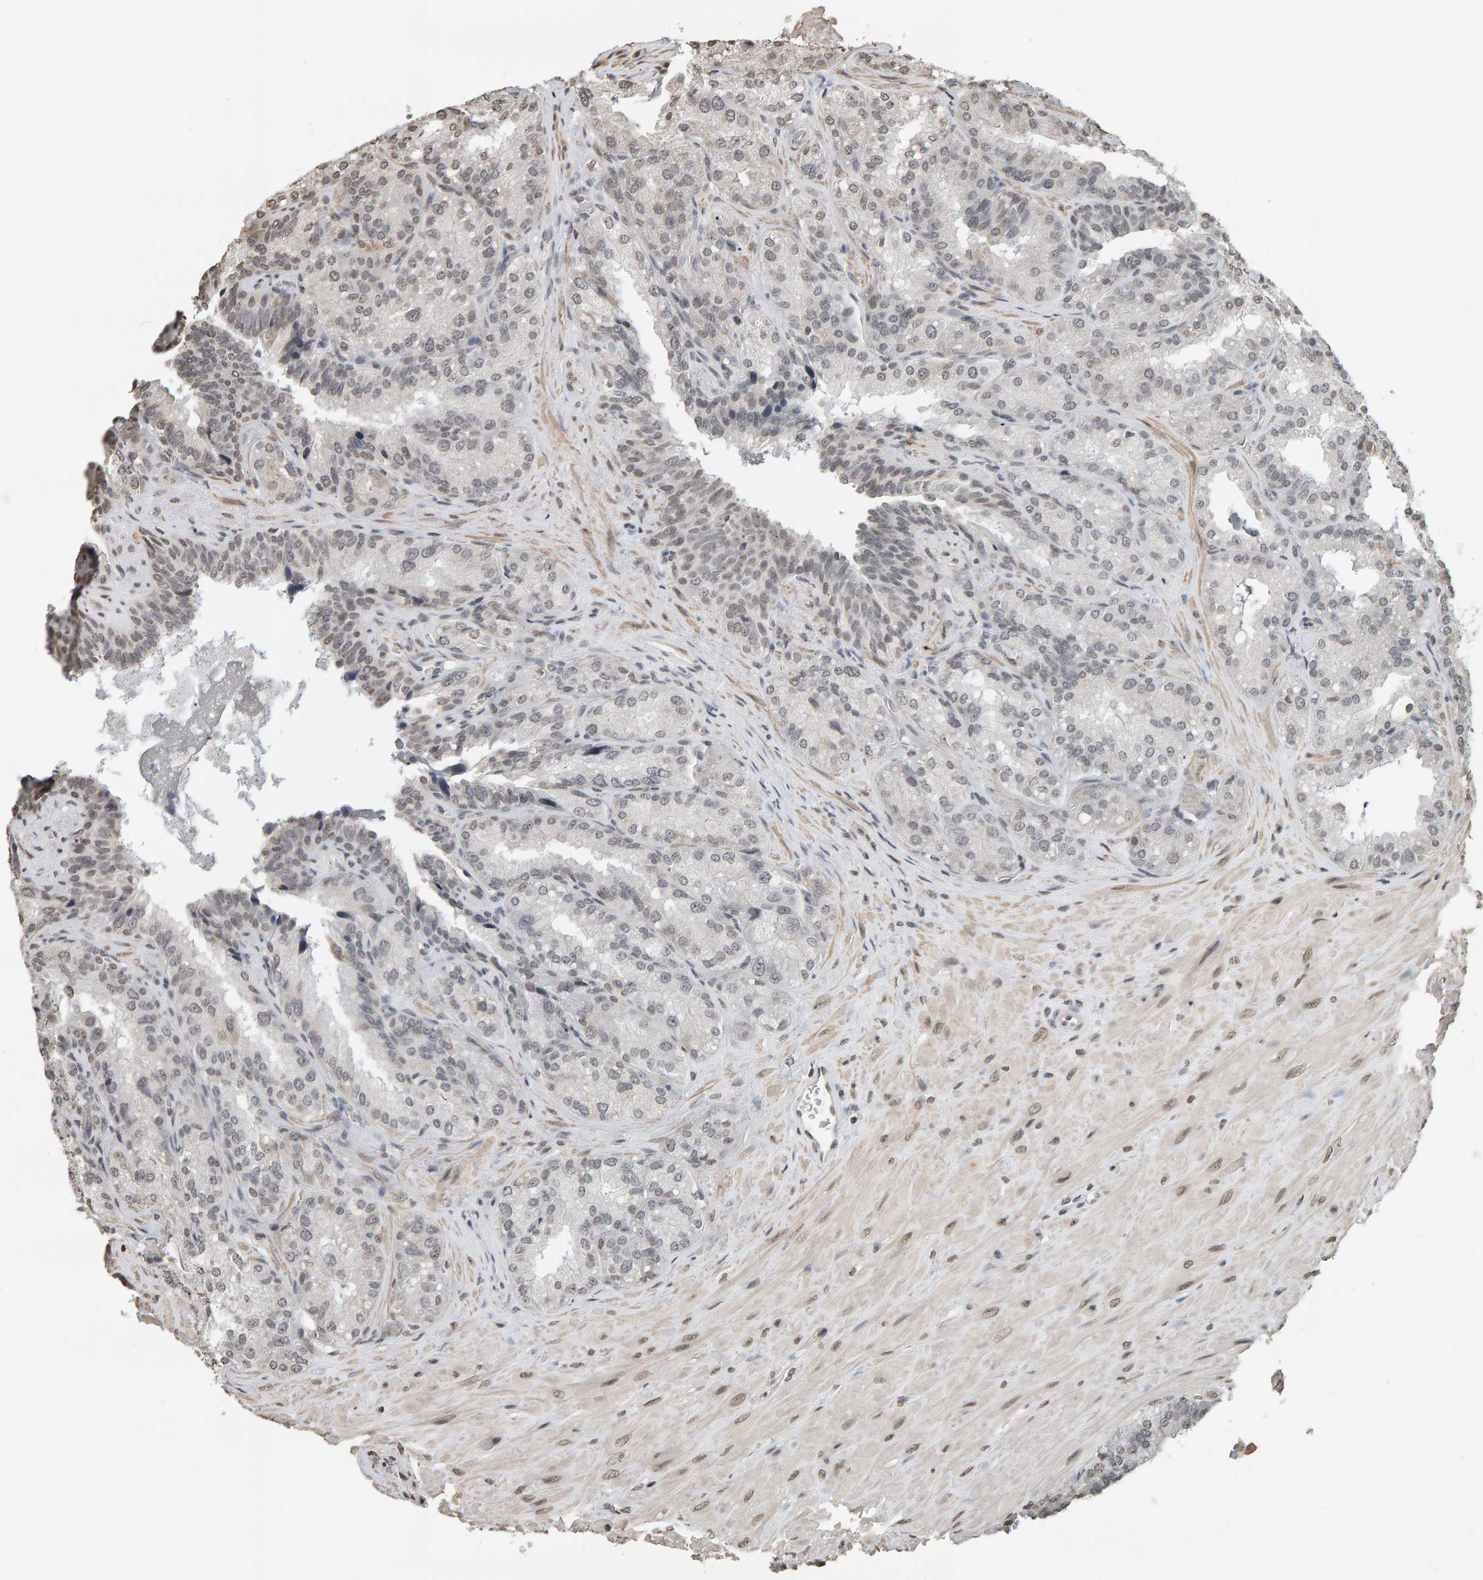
{"staining": {"intensity": "weak", "quantity": "<25%", "location": "nuclear"}, "tissue": "seminal vesicle", "cell_type": "Glandular cells", "image_type": "normal", "snomed": [{"axis": "morphology", "description": "Normal tissue, NOS"}, {"axis": "topography", "description": "Prostate"}, {"axis": "topography", "description": "Seminal veicle"}], "caption": "This is a photomicrograph of immunohistochemistry (IHC) staining of benign seminal vesicle, which shows no positivity in glandular cells.", "gene": "AFF4", "patient": {"sex": "male", "age": 51}}